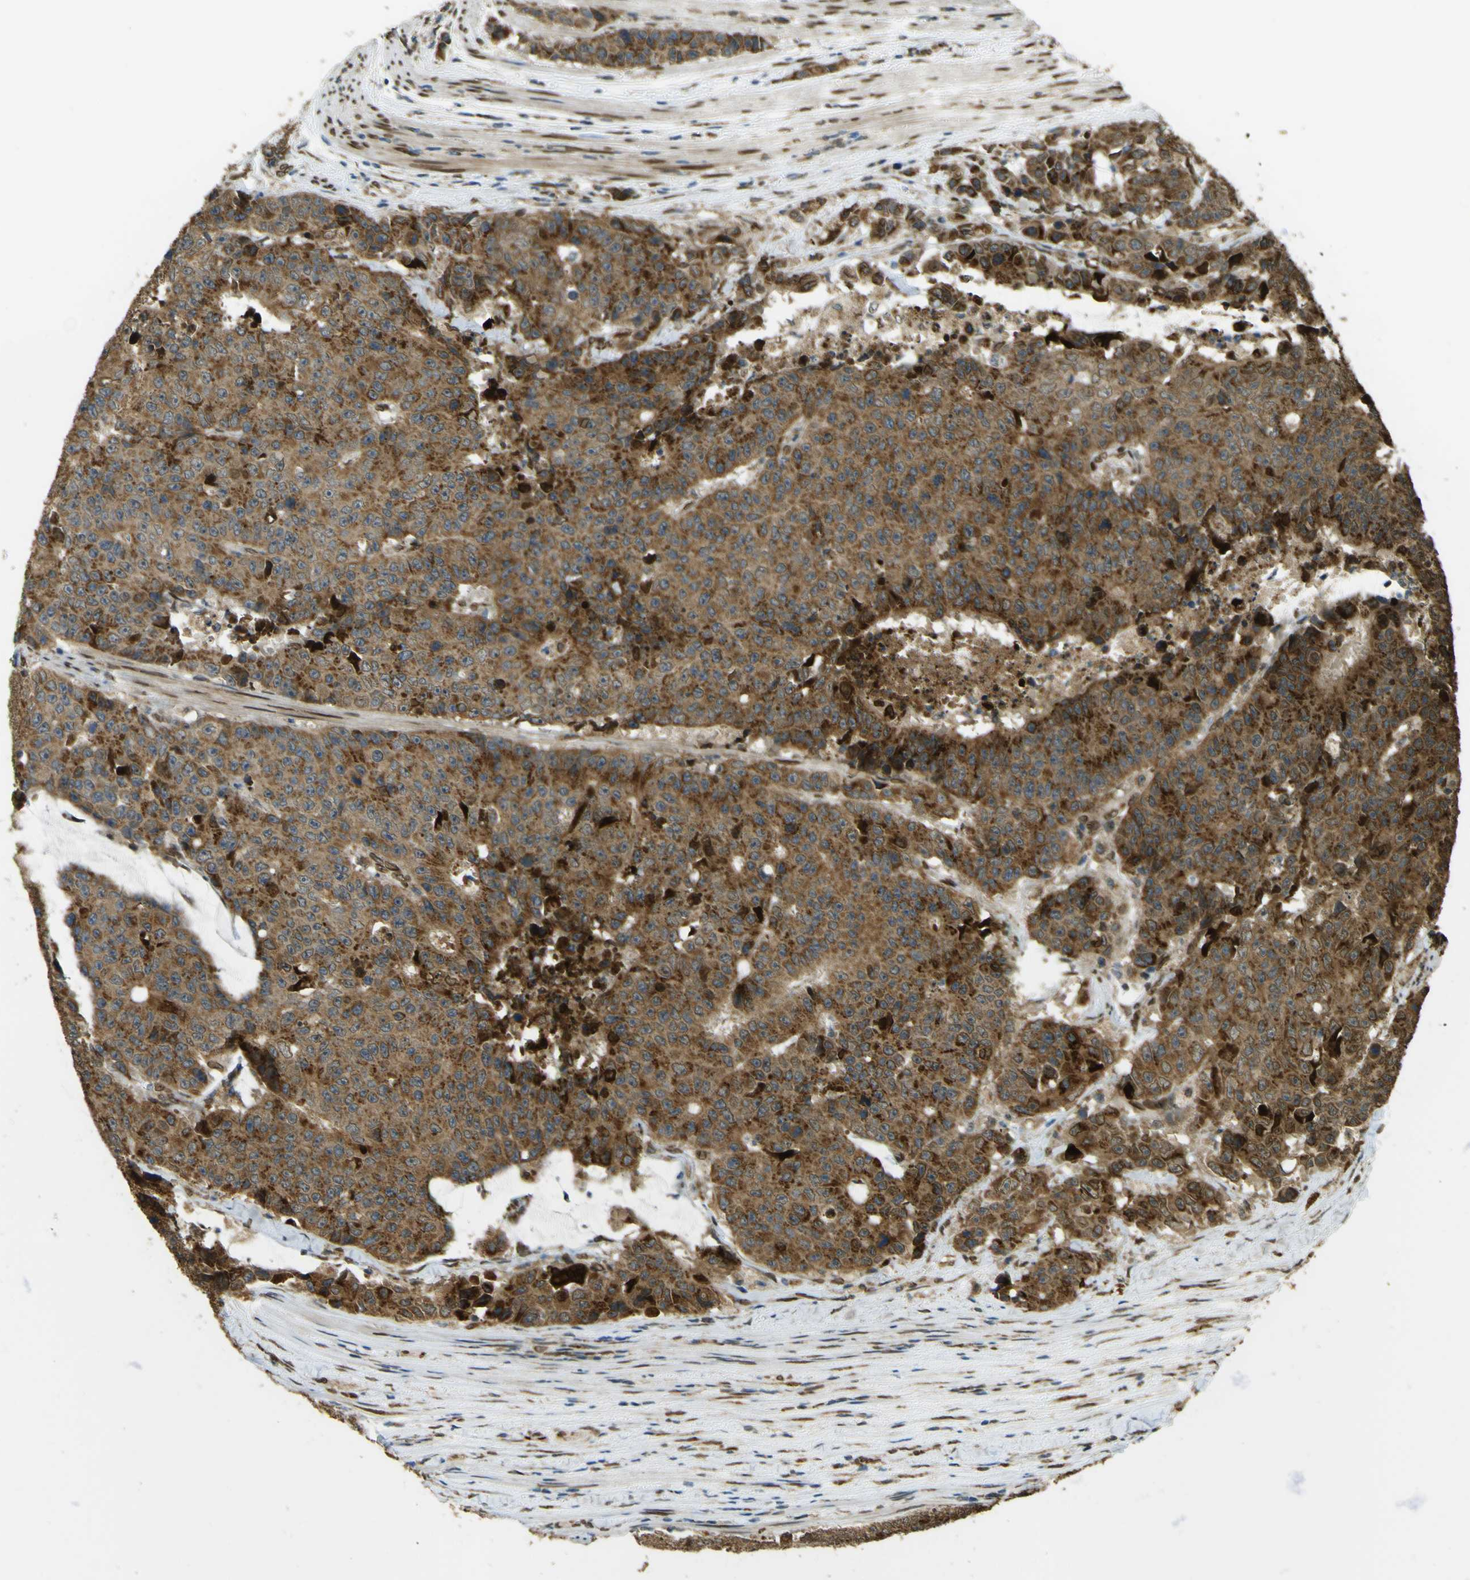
{"staining": {"intensity": "moderate", "quantity": ">75%", "location": "cytoplasmic/membranous"}, "tissue": "colorectal cancer", "cell_type": "Tumor cells", "image_type": "cancer", "snomed": [{"axis": "morphology", "description": "Adenocarcinoma, NOS"}, {"axis": "topography", "description": "Colon"}], "caption": "The histopathology image exhibits a brown stain indicating the presence of a protein in the cytoplasmic/membranous of tumor cells in colorectal cancer (adenocarcinoma).", "gene": "GALNT1", "patient": {"sex": "female", "age": 86}}